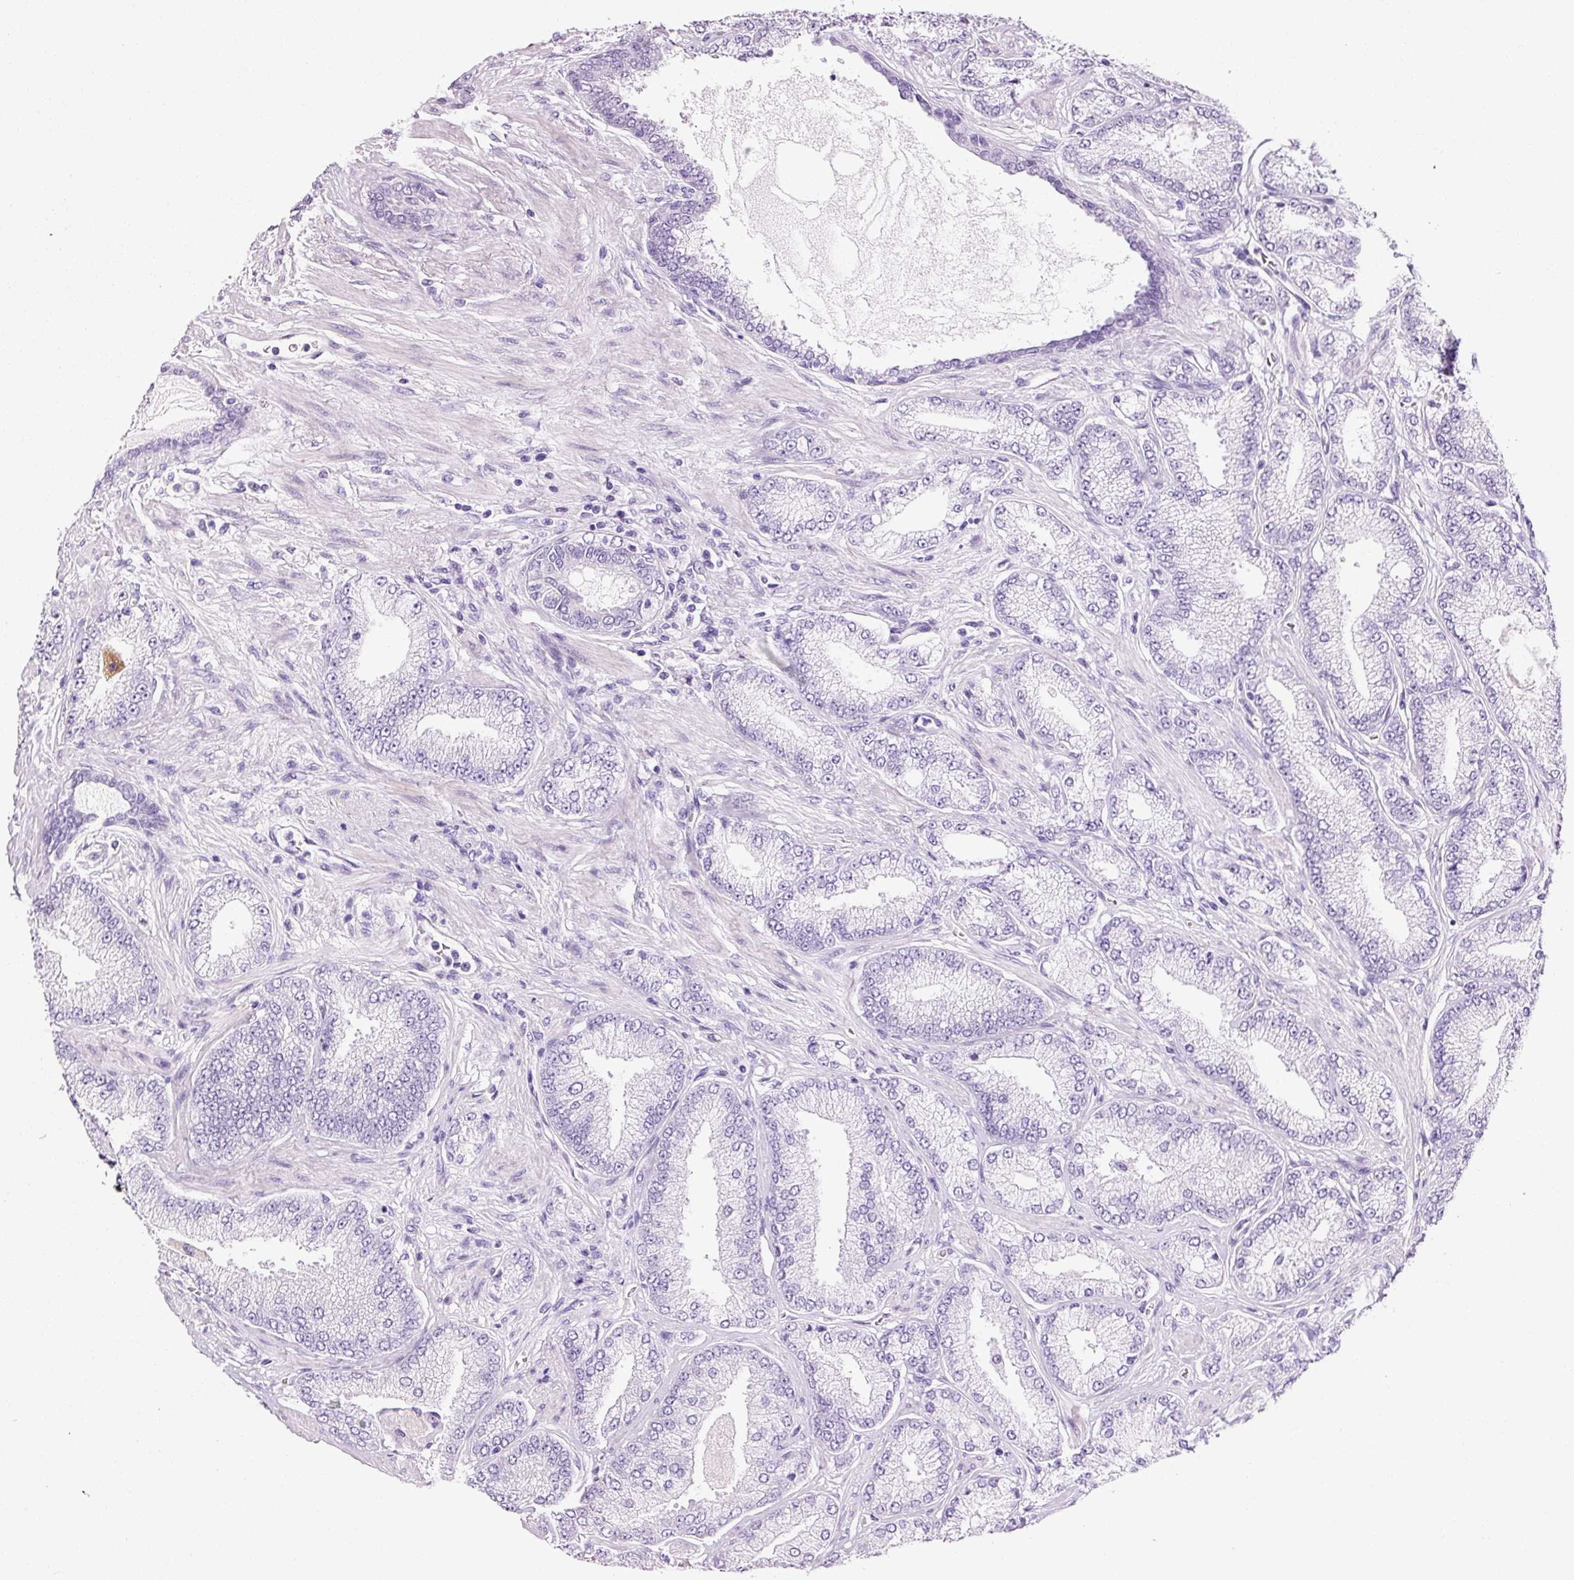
{"staining": {"intensity": "negative", "quantity": "none", "location": "none"}, "tissue": "prostate cancer", "cell_type": "Tumor cells", "image_type": "cancer", "snomed": [{"axis": "morphology", "description": "Adenocarcinoma, High grade"}, {"axis": "topography", "description": "Prostate"}], "caption": "The IHC image has no significant staining in tumor cells of prostate adenocarcinoma (high-grade) tissue.", "gene": "ANKRD20A1", "patient": {"sex": "male", "age": 68}}